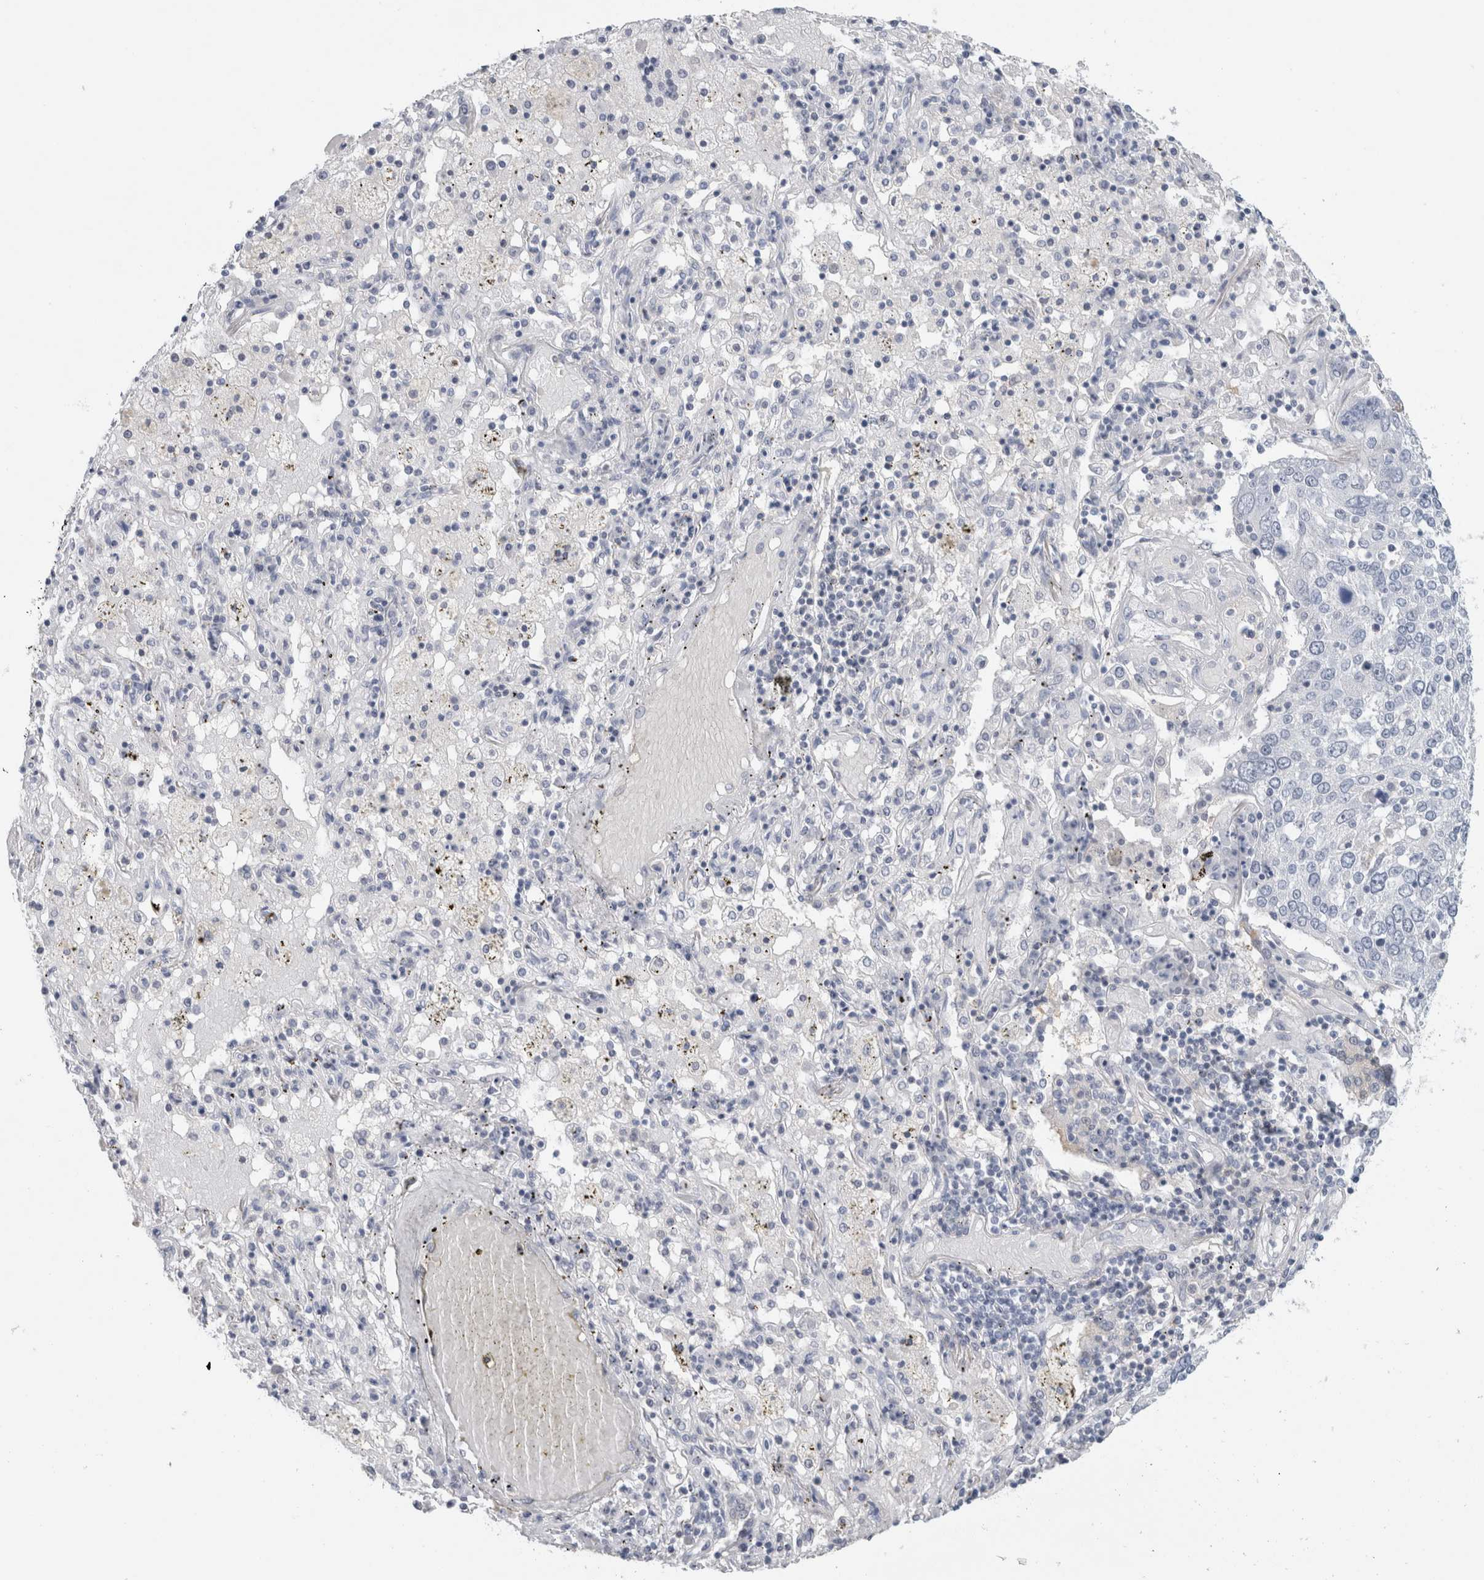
{"staining": {"intensity": "negative", "quantity": "none", "location": "none"}, "tissue": "lung cancer", "cell_type": "Tumor cells", "image_type": "cancer", "snomed": [{"axis": "morphology", "description": "Squamous cell carcinoma, NOS"}, {"axis": "topography", "description": "Lung"}], "caption": "A histopathology image of human lung cancer is negative for staining in tumor cells.", "gene": "CASP6", "patient": {"sex": "male", "age": 65}}